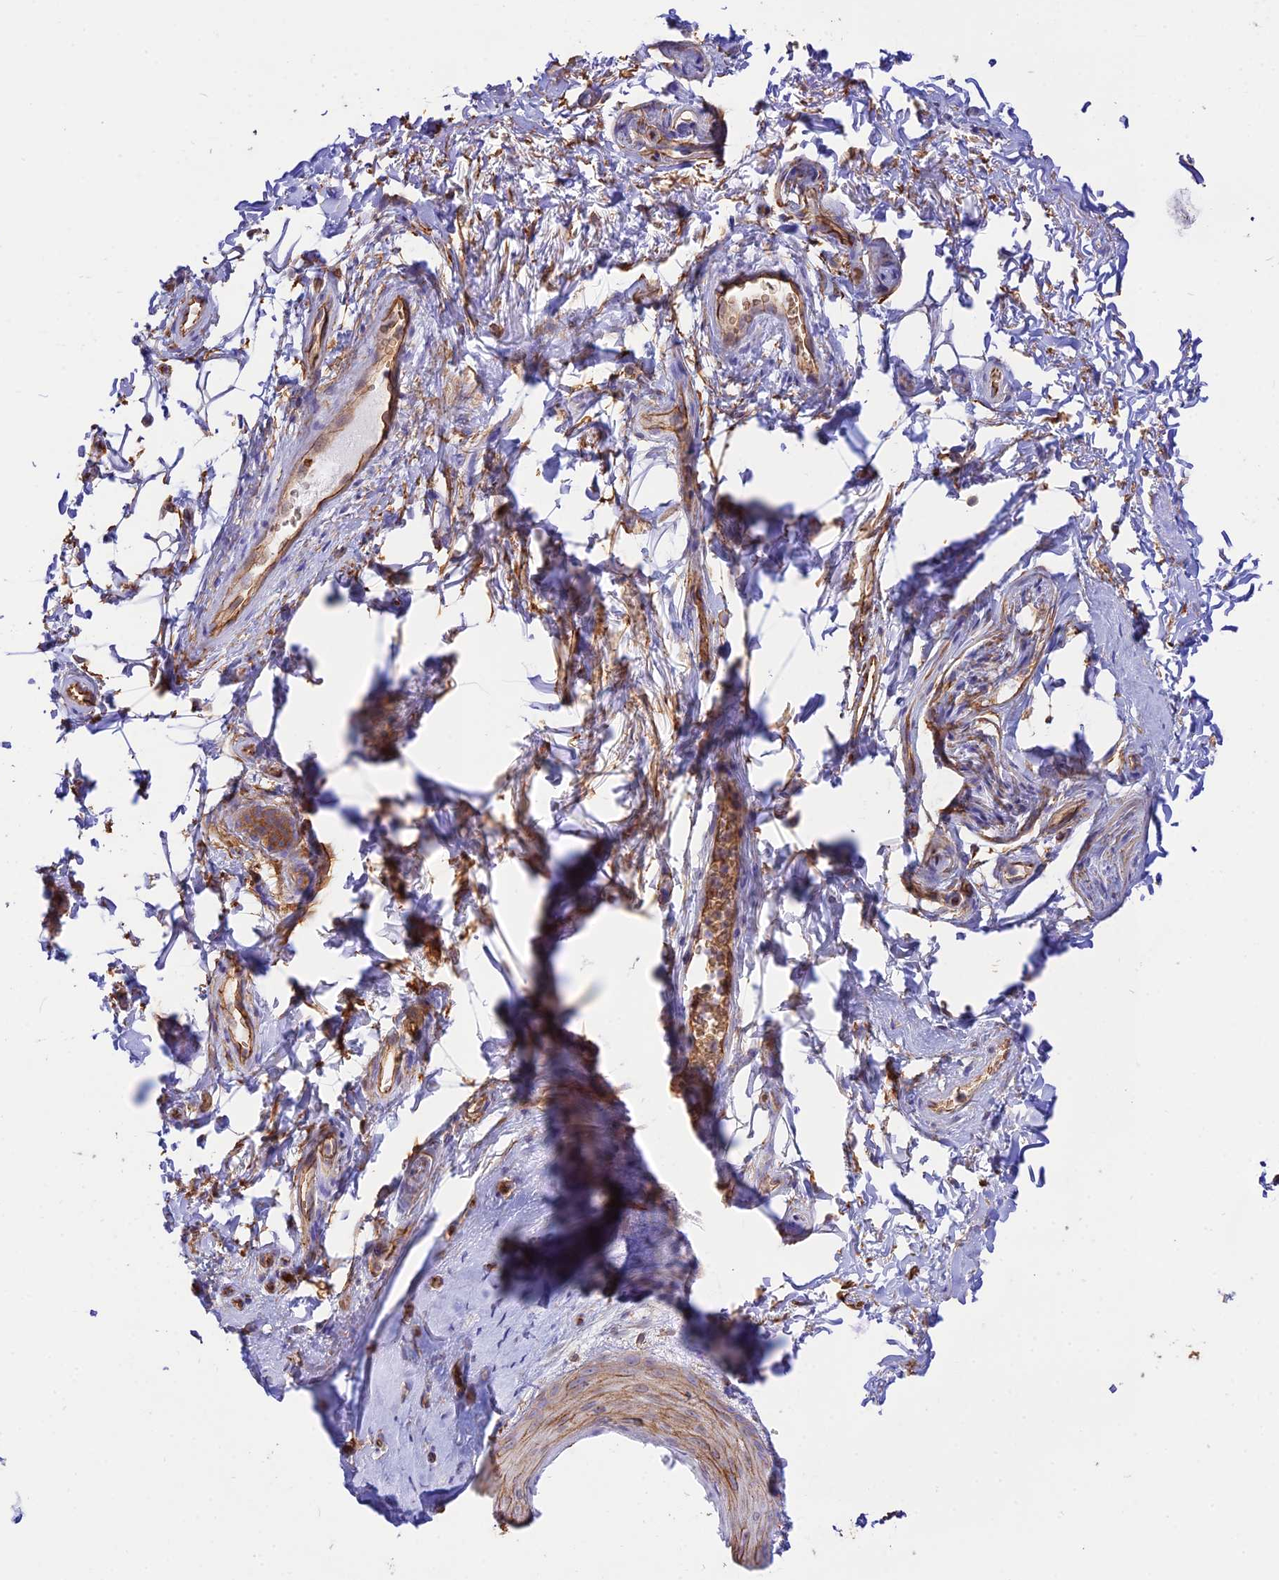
{"staining": {"intensity": "moderate", "quantity": "25%-75%", "location": "cytoplasmic/membranous"}, "tissue": "skin", "cell_type": "Epidermal cells", "image_type": "normal", "snomed": [{"axis": "morphology", "description": "Normal tissue, NOS"}, {"axis": "topography", "description": "Anal"}], "caption": "Immunohistochemistry (IHC) of normal skin displays medium levels of moderate cytoplasmic/membranous expression in approximately 25%-75% of epidermal cells. (DAB (3,3'-diaminobenzidine) IHC, brown staining for protein, blue staining for nuclei).", "gene": "YPEL5", "patient": {"sex": "male", "age": 44}}